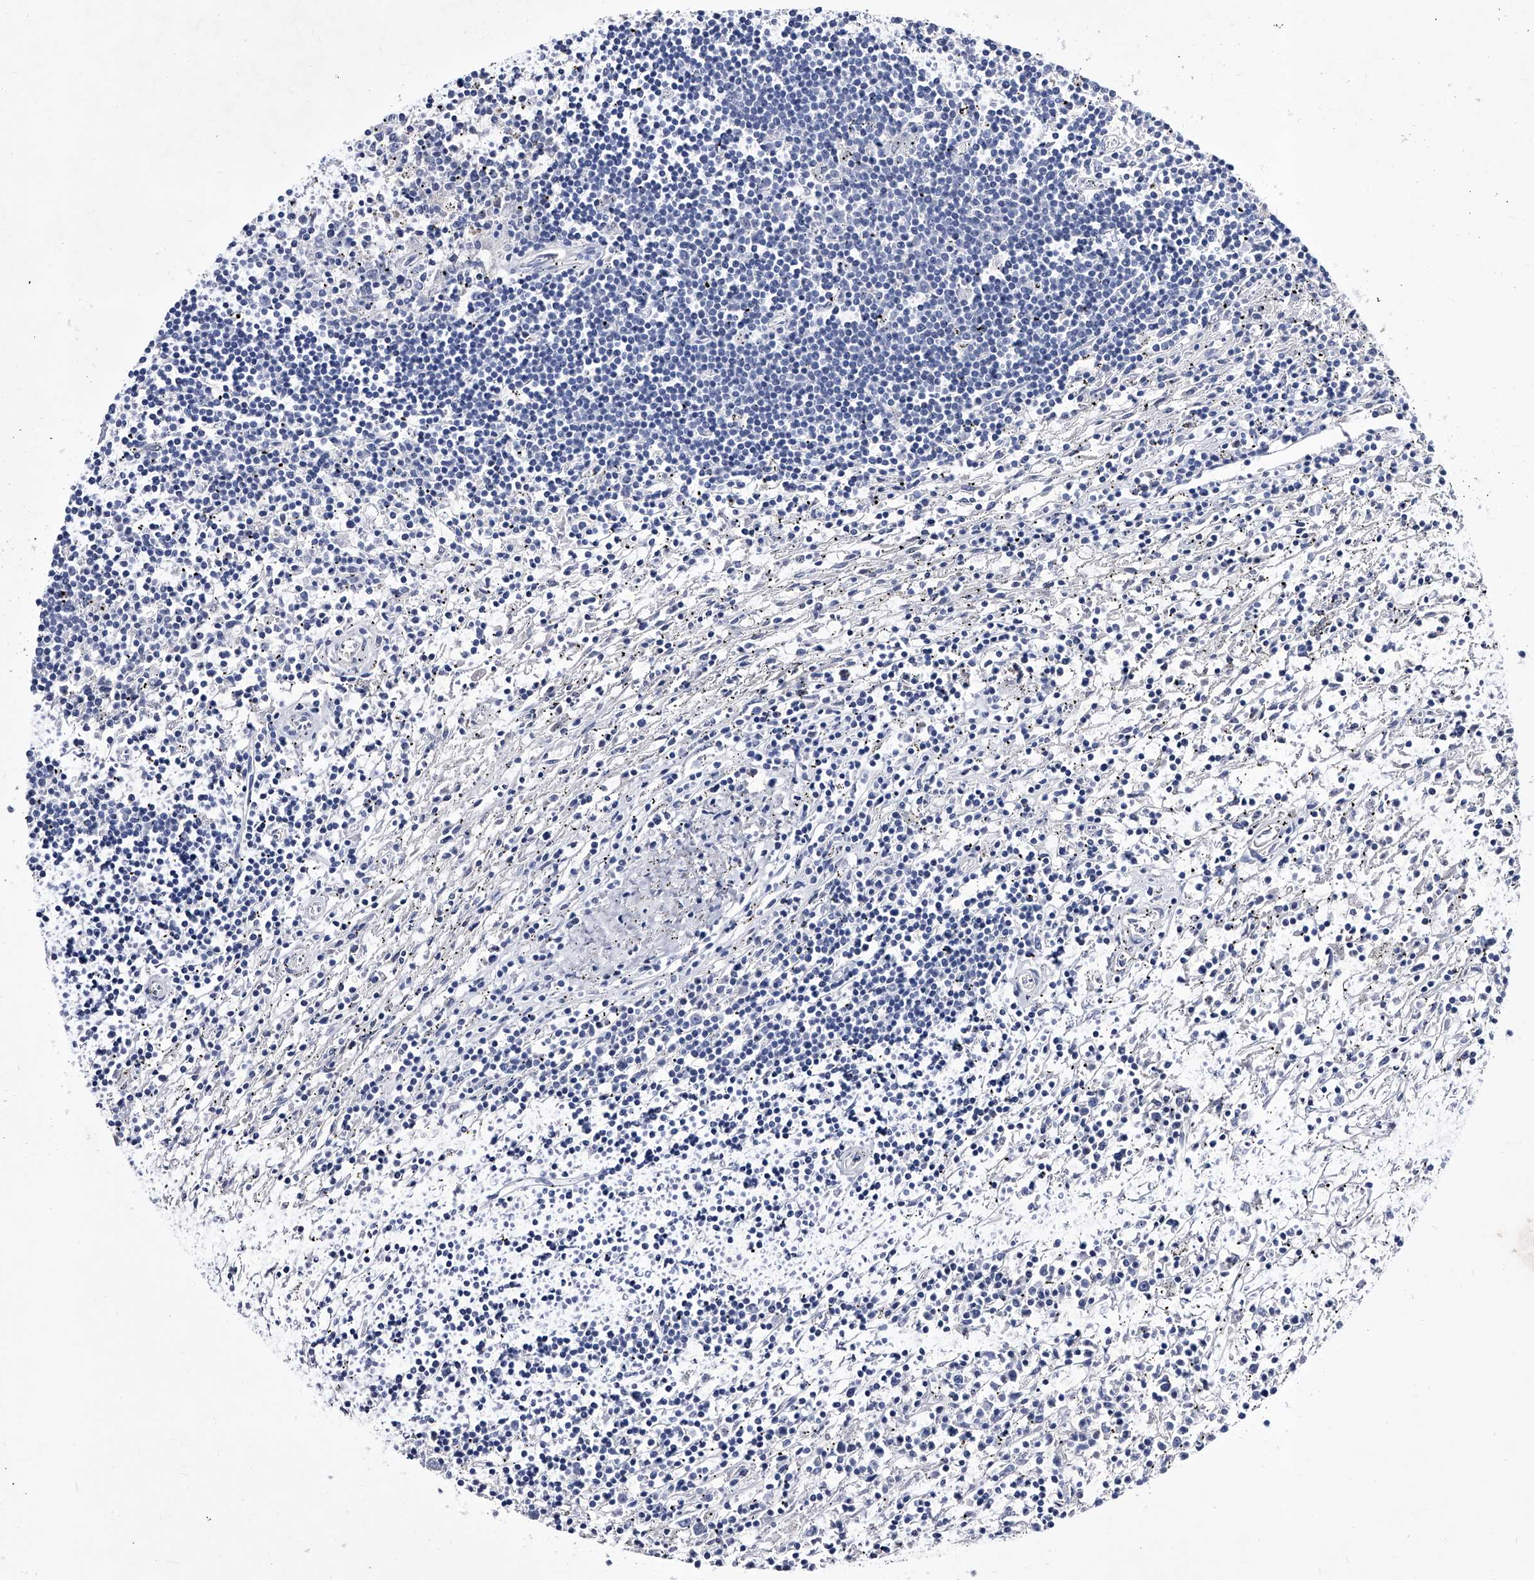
{"staining": {"intensity": "negative", "quantity": "none", "location": "none"}, "tissue": "lymphoma", "cell_type": "Tumor cells", "image_type": "cancer", "snomed": [{"axis": "morphology", "description": "Malignant lymphoma, non-Hodgkin's type, Low grade"}, {"axis": "topography", "description": "Spleen"}], "caption": "Low-grade malignant lymphoma, non-Hodgkin's type was stained to show a protein in brown. There is no significant expression in tumor cells. (Stains: DAB (3,3'-diaminobenzidine) IHC with hematoxylin counter stain, Microscopy: brightfield microscopy at high magnification).", "gene": "CRISP2", "patient": {"sex": "male", "age": 76}}